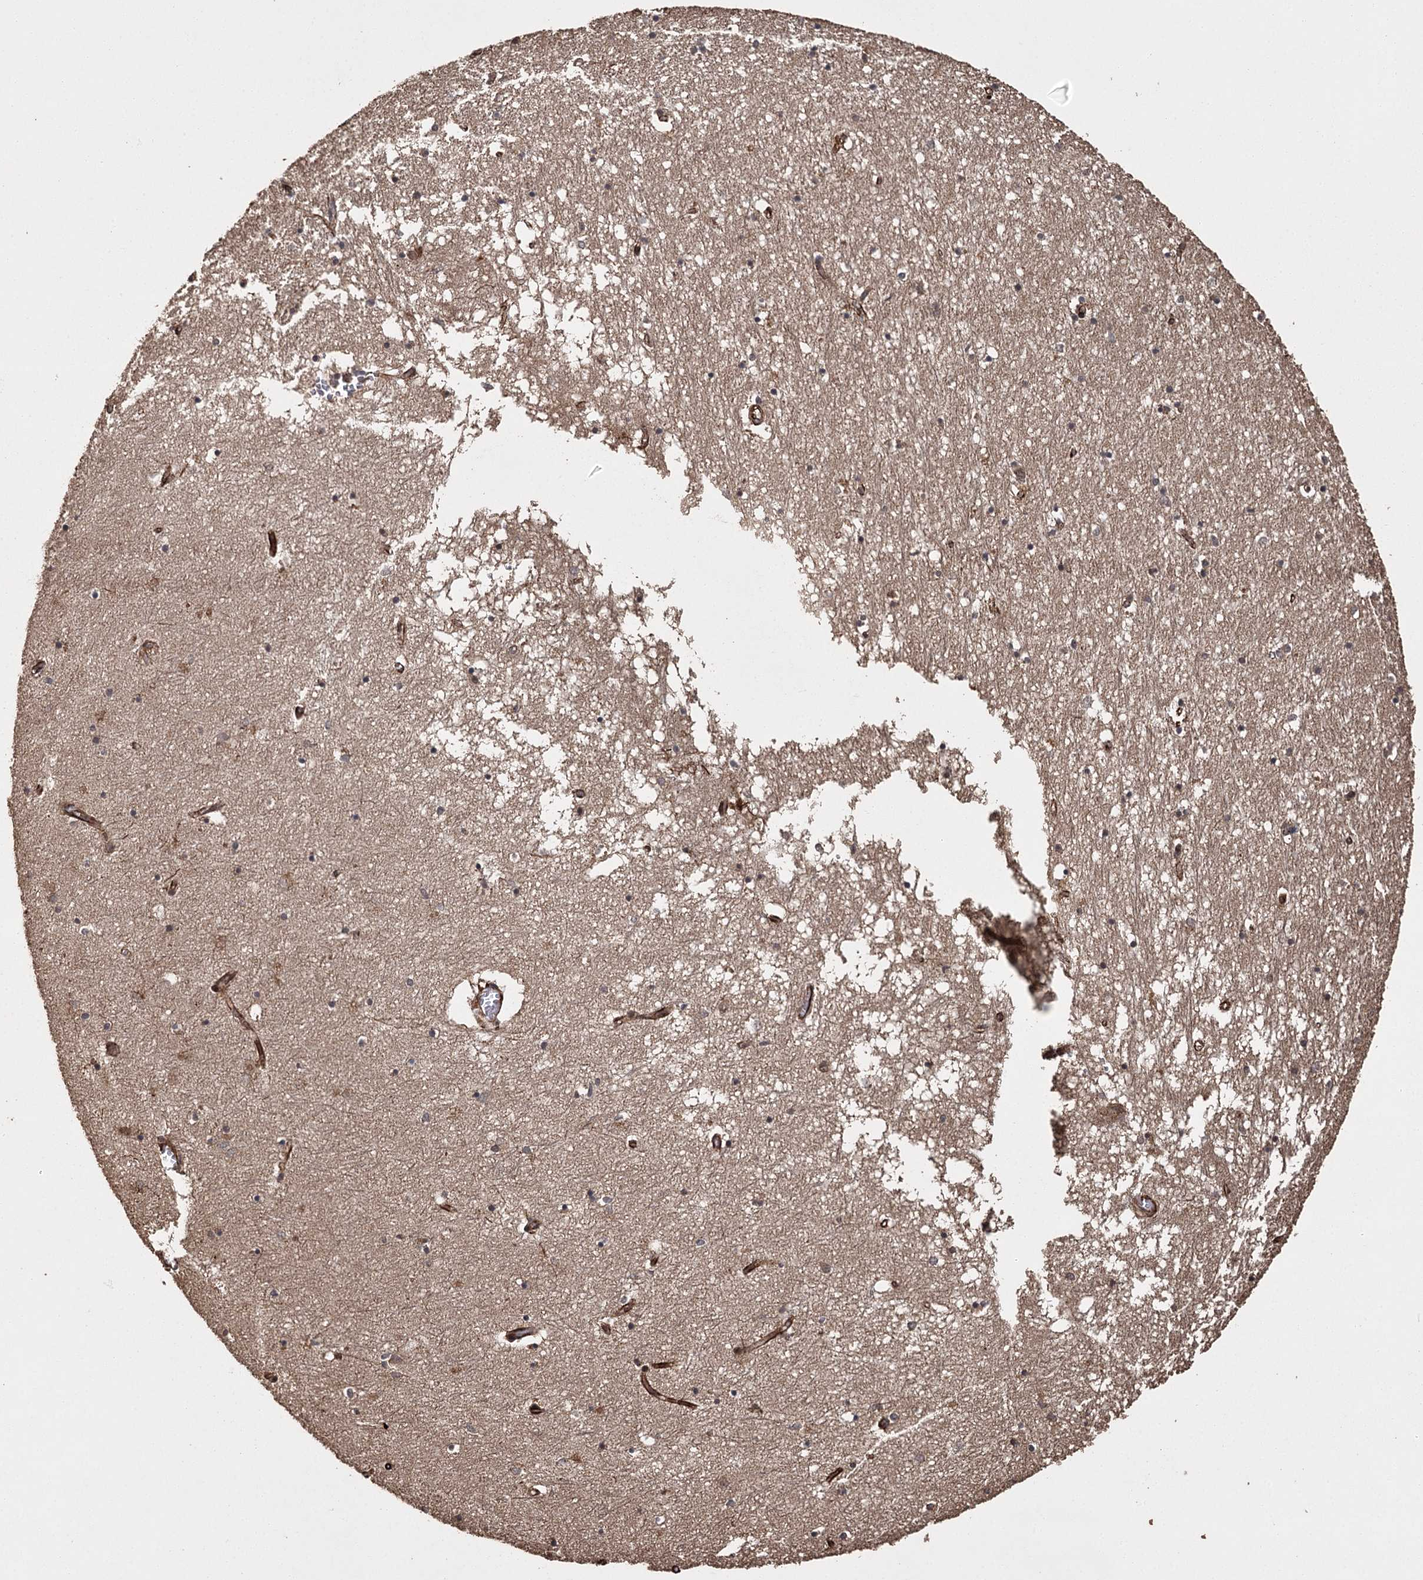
{"staining": {"intensity": "weak", "quantity": "<25%", "location": "cytoplasmic/membranous"}, "tissue": "hippocampus", "cell_type": "Glial cells", "image_type": "normal", "snomed": [{"axis": "morphology", "description": "Normal tissue, NOS"}, {"axis": "topography", "description": "Hippocampus"}], "caption": "Photomicrograph shows no significant protein expression in glial cells of unremarkable hippocampus.", "gene": "RPAP3", "patient": {"sex": "male", "age": 70}}